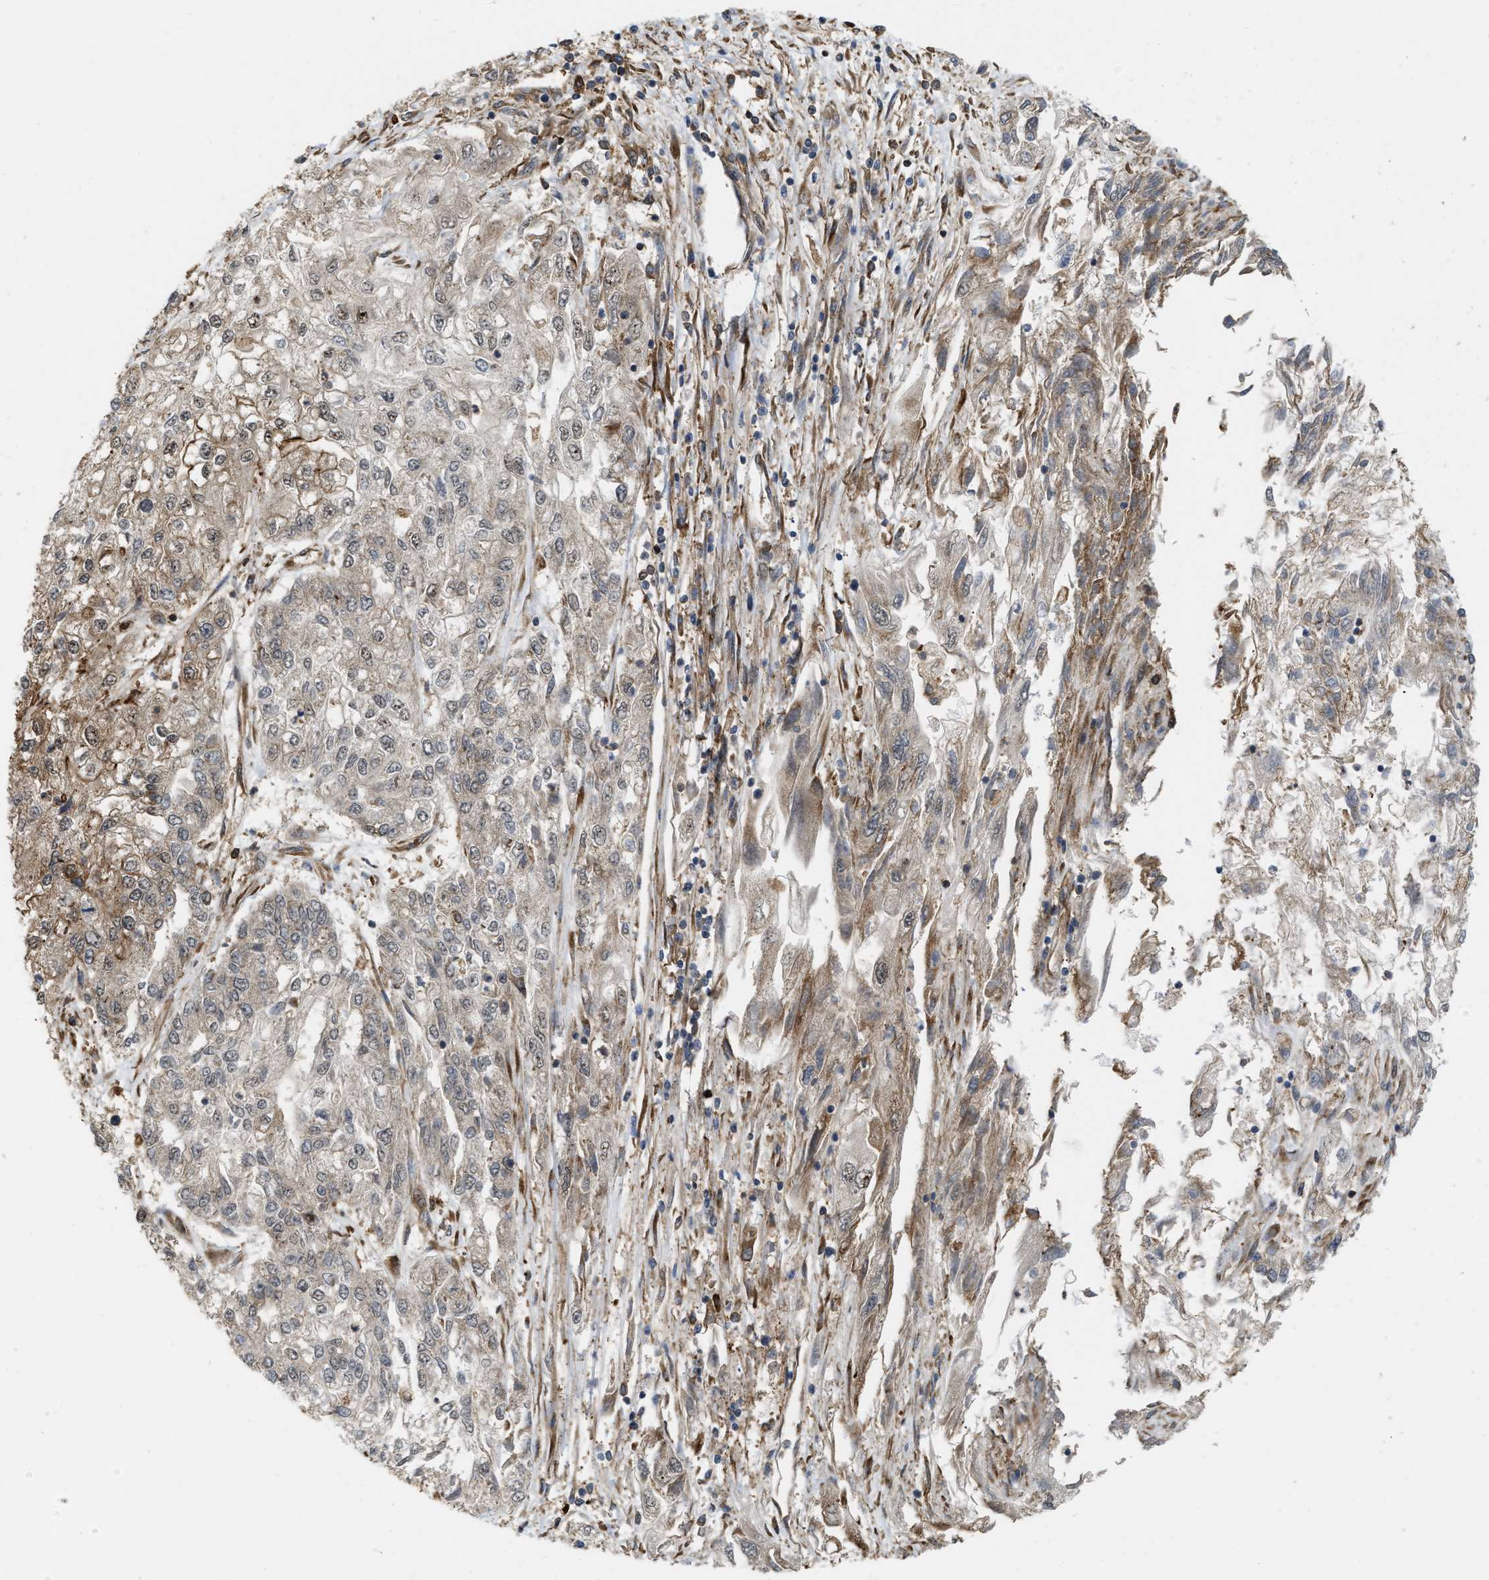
{"staining": {"intensity": "negative", "quantity": "none", "location": "none"}, "tissue": "endometrial cancer", "cell_type": "Tumor cells", "image_type": "cancer", "snomed": [{"axis": "morphology", "description": "Adenocarcinoma, NOS"}, {"axis": "topography", "description": "Endometrium"}], "caption": "The micrograph demonstrates no staining of tumor cells in endometrial cancer.", "gene": "IQCE", "patient": {"sex": "female", "age": 49}}